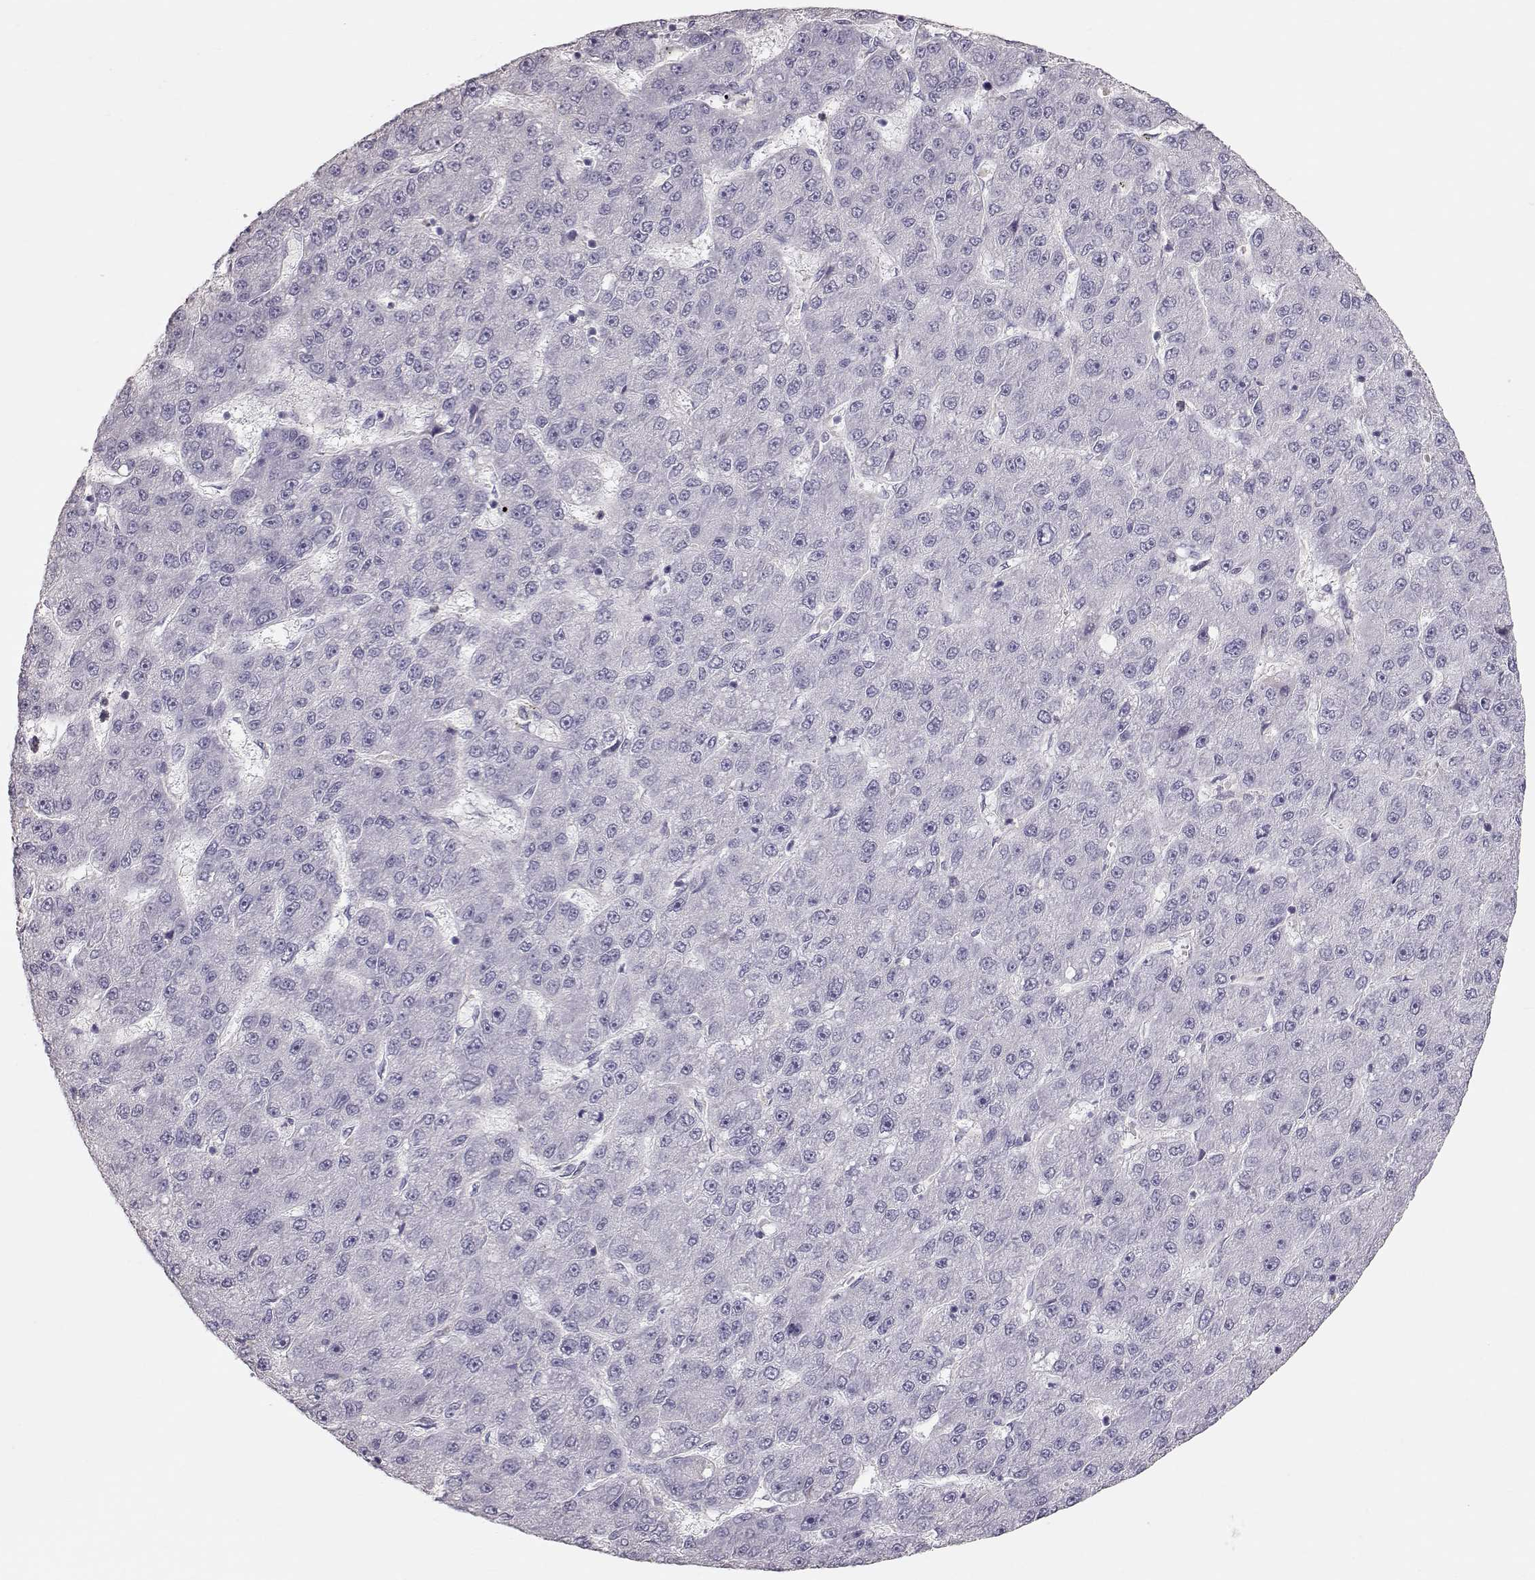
{"staining": {"intensity": "negative", "quantity": "none", "location": "none"}, "tissue": "liver cancer", "cell_type": "Tumor cells", "image_type": "cancer", "snomed": [{"axis": "morphology", "description": "Carcinoma, Hepatocellular, NOS"}, {"axis": "topography", "description": "Liver"}], "caption": "An immunohistochemistry image of liver cancer is shown. There is no staining in tumor cells of liver cancer.", "gene": "POU1F1", "patient": {"sex": "male", "age": 67}}